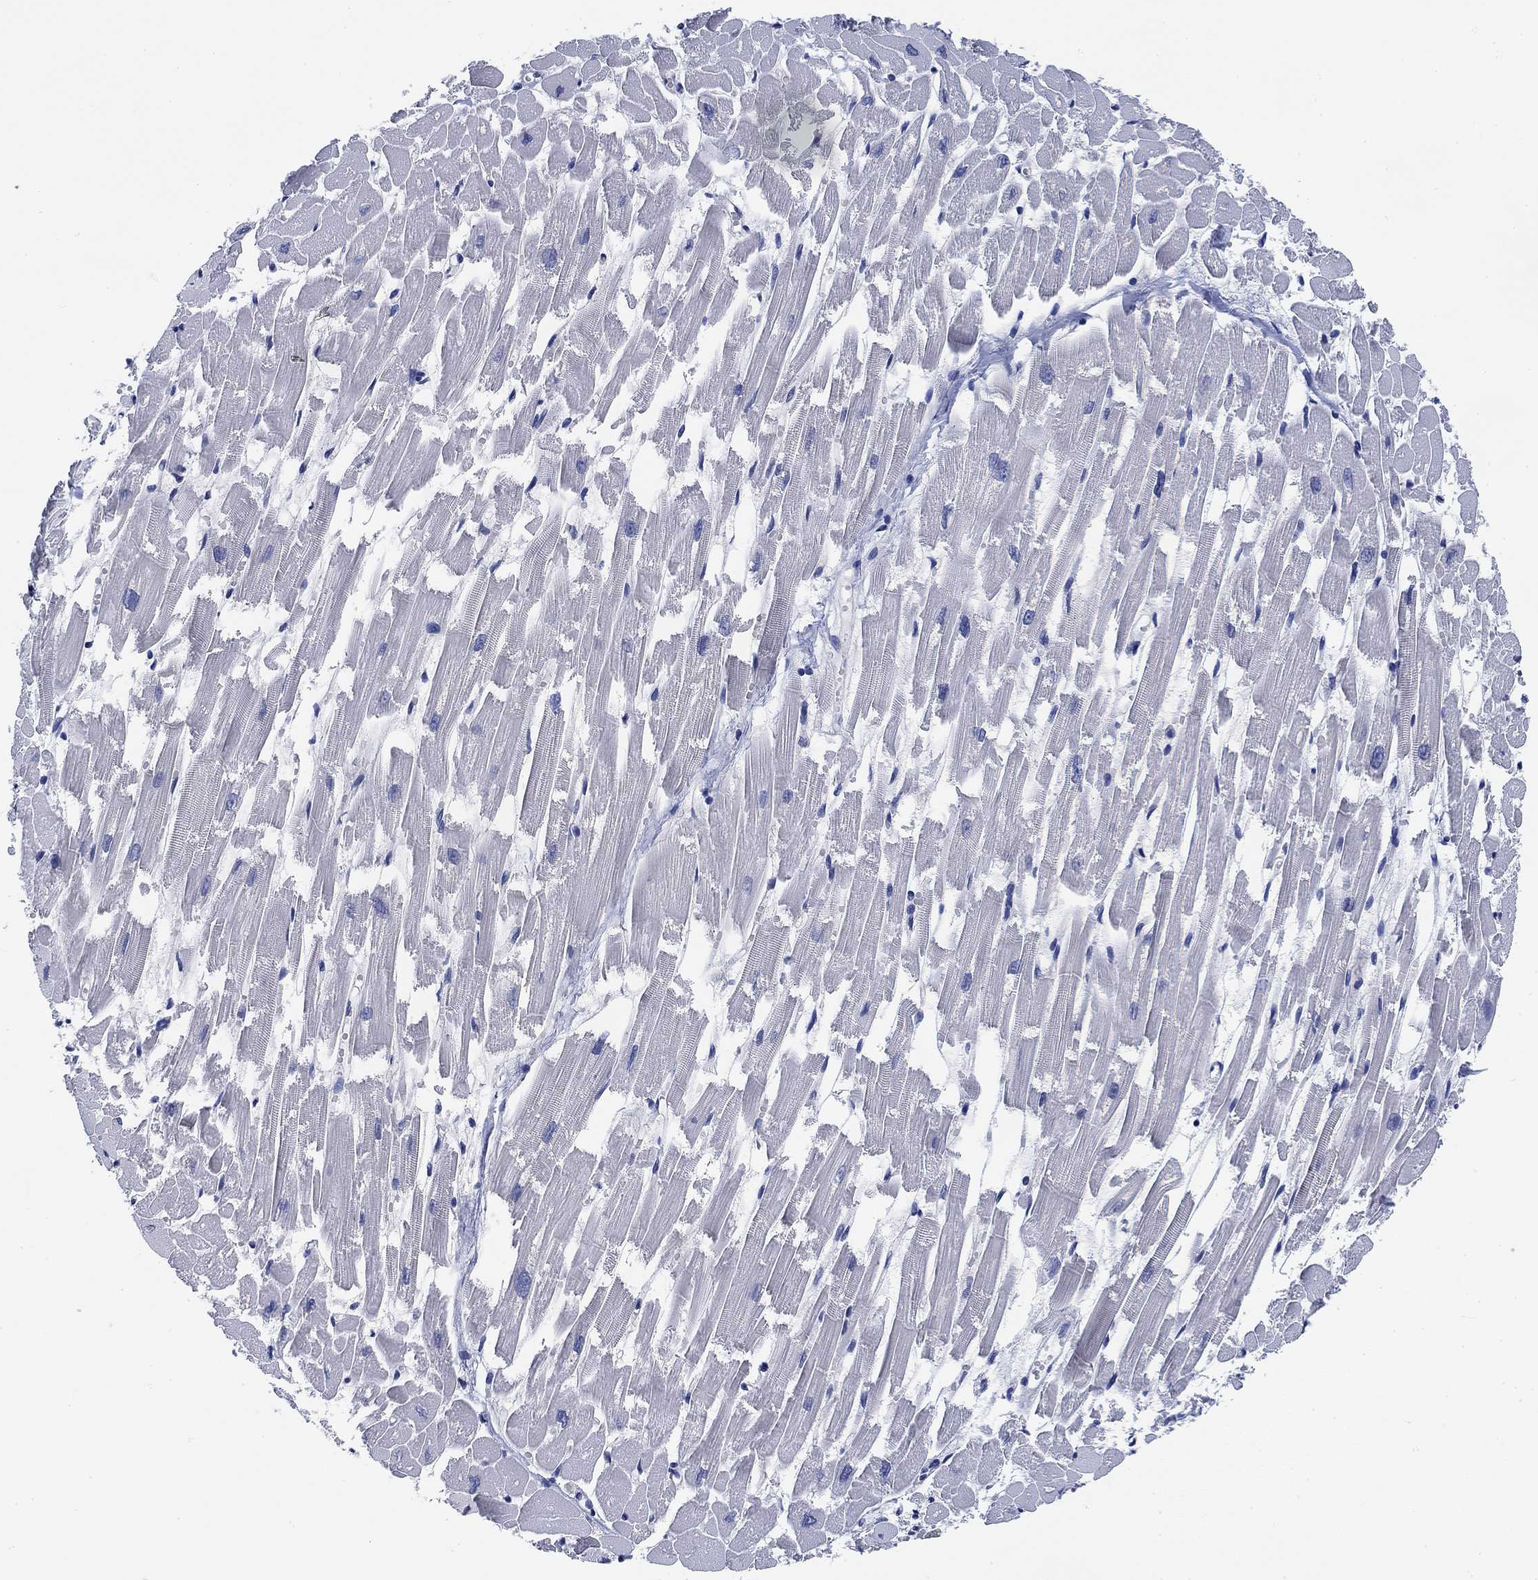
{"staining": {"intensity": "negative", "quantity": "none", "location": "none"}, "tissue": "heart muscle", "cell_type": "Cardiomyocytes", "image_type": "normal", "snomed": [{"axis": "morphology", "description": "Normal tissue, NOS"}, {"axis": "topography", "description": "Heart"}], "caption": "Immunohistochemistry (IHC) histopathology image of normal human heart muscle stained for a protein (brown), which reveals no positivity in cardiomyocytes. Brightfield microscopy of immunohistochemistry stained with DAB (3,3'-diaminobenzidine) (brown) and hematoxylin (blue), captured at high magnification.", "gene": "DAZL", "patient": {"sex": "female", "age": 52}}